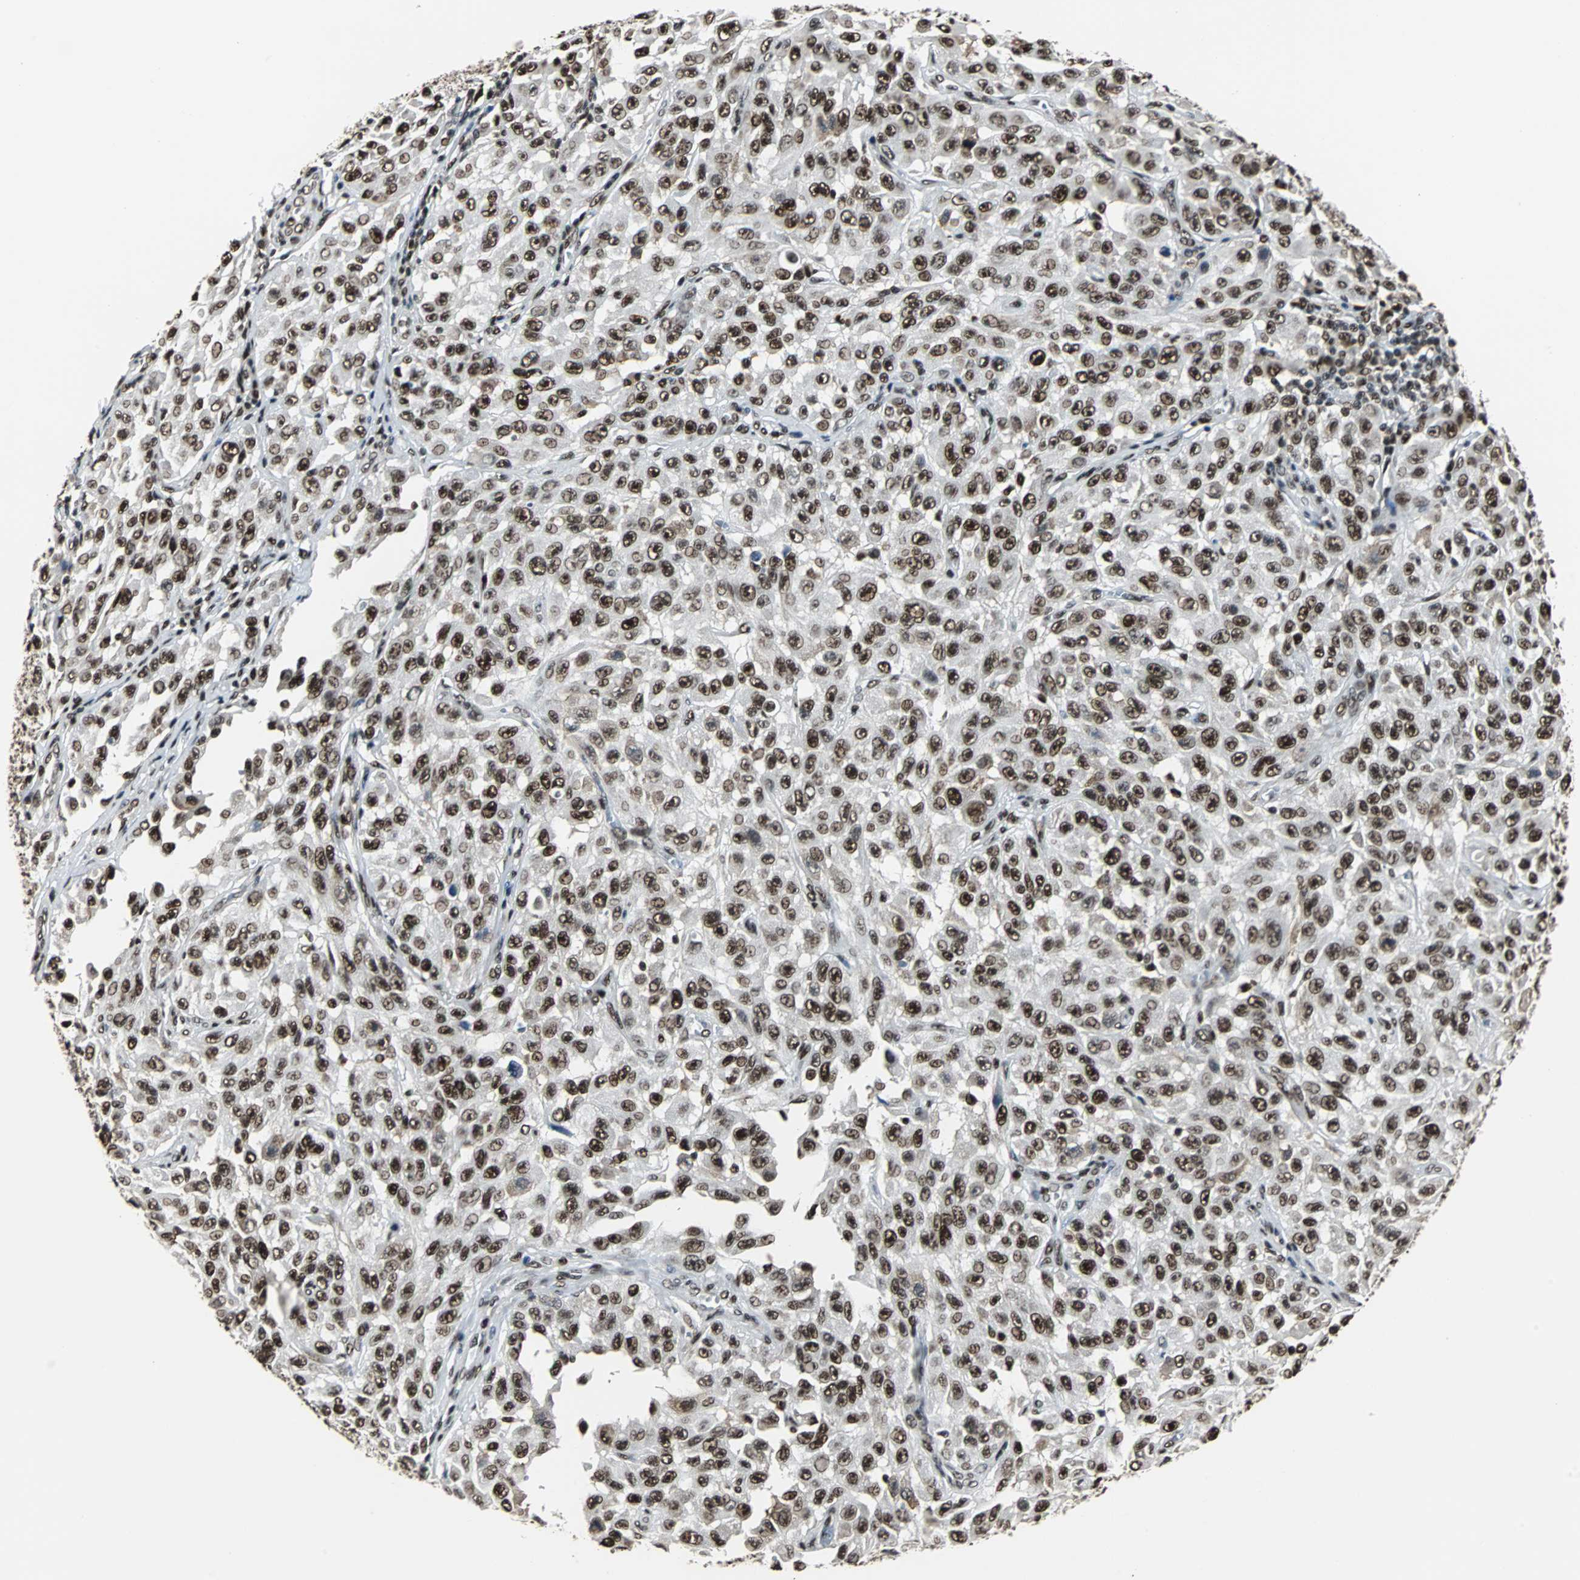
{"staining": {"intensity": "strong", "quantity": ">75%", "location": "nuclear"}, "tissue": "melanoma", "cell_type": "Tumor cells", "image_type": "cancer", "snomed": [{"axis": "morphology", "description": "Malignant melanoma, NOS"}, {"axis": "topography", "description": "Skin"}], "caption": "This is an image of IHC staining of malignant melanoma, which shows strong staining in the nuclear of tumor cells.", "gene": "XRCC4", "patient": {"sex": "male", "age": 30}}